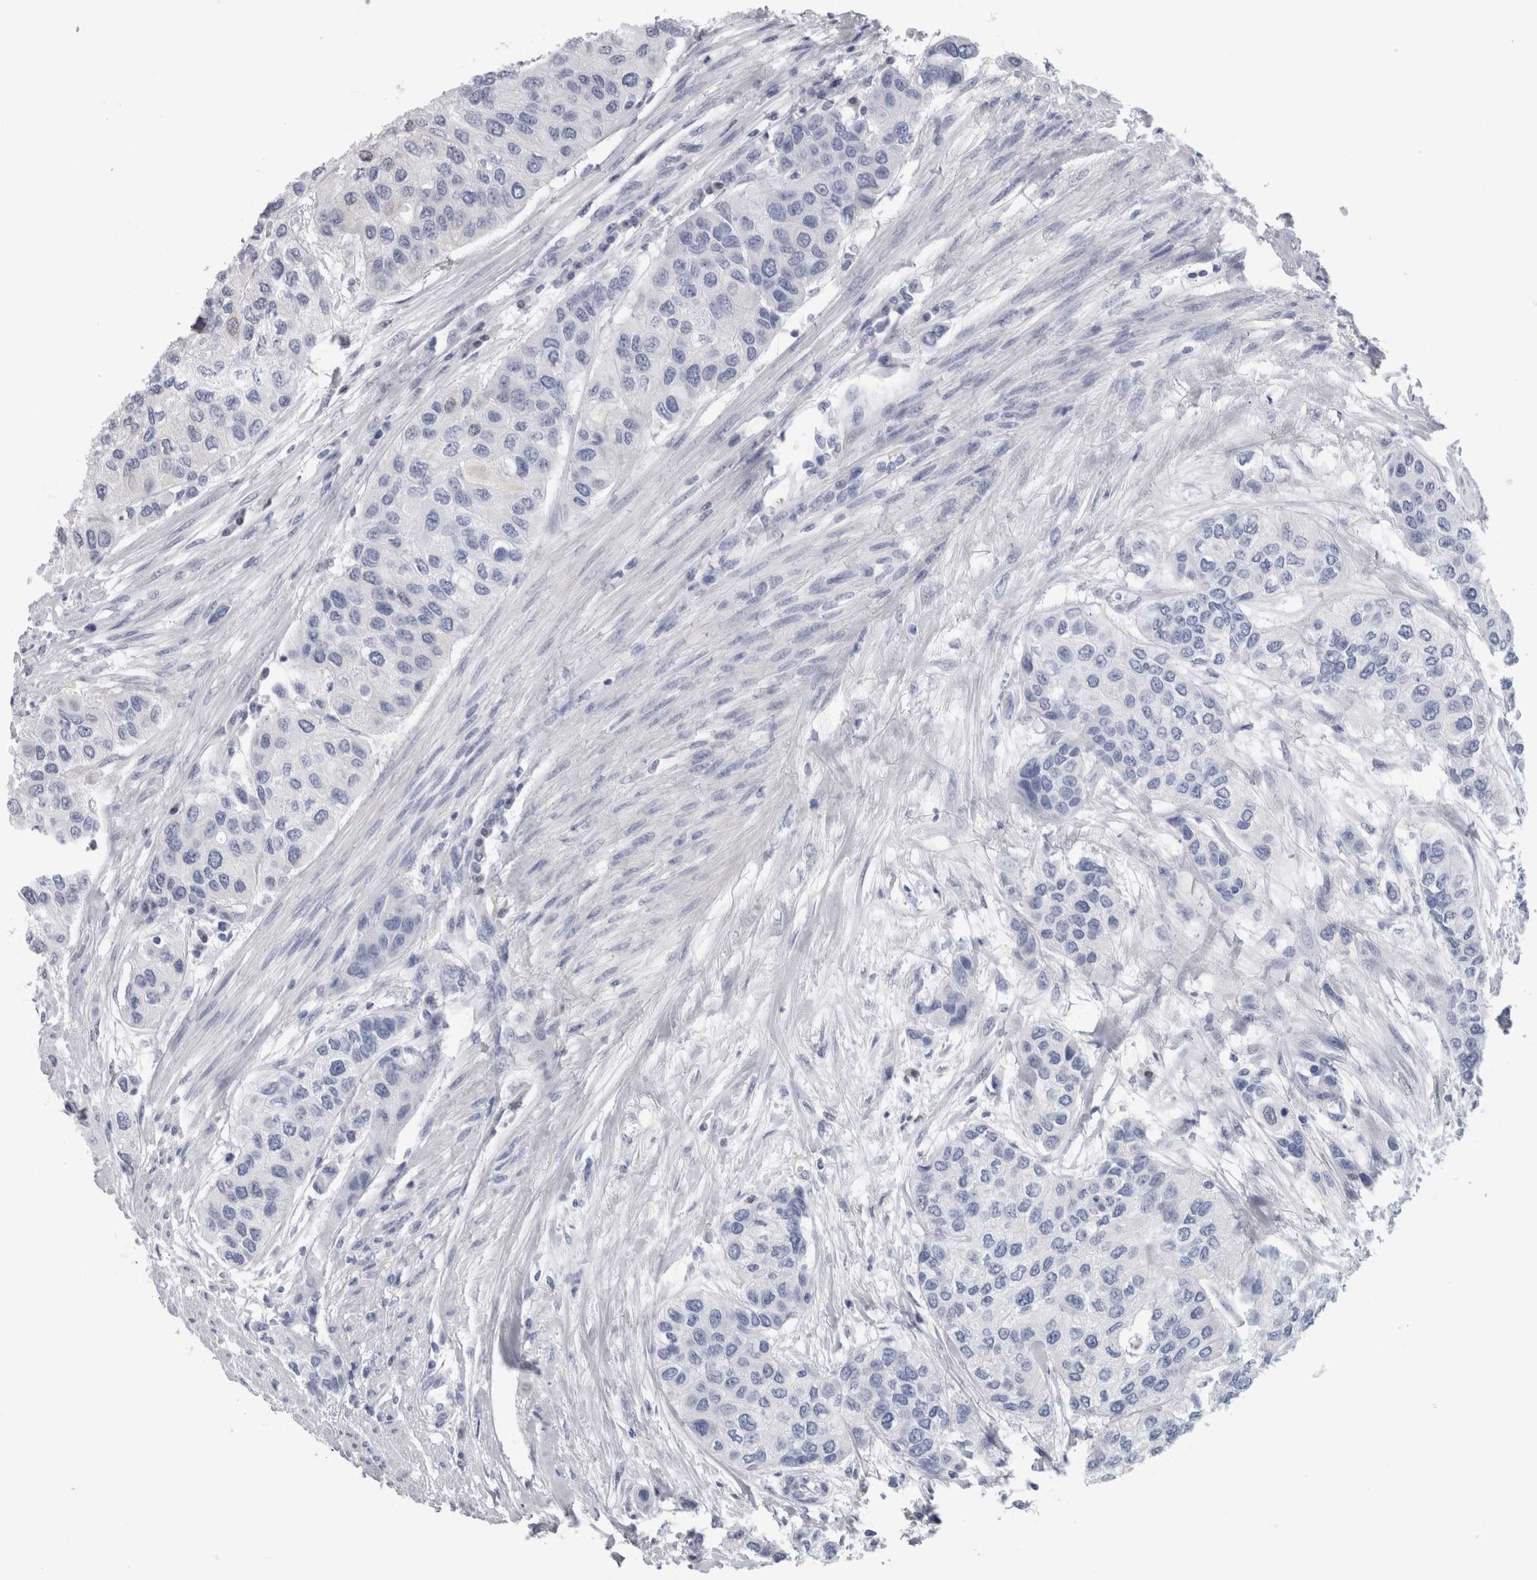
{"staining": {"intensity": "negative", "quantity": "none", "location": "none"}, "tissue": "urothelial cancer", "cell_type": "Tumor cells", "image_type": "cancer", "snomed": [{"axis": "morphology", "description": "Urothelial carcinoma, High grade"}, {"axis": "topography", "description": "Urinary bladder"}], "caption": "Immunohistochemical staining of urothelial cancer shows no significant positivity in tumor cells.", "gene": "CA8", "patient": {"sex": "female", "age": 56}}